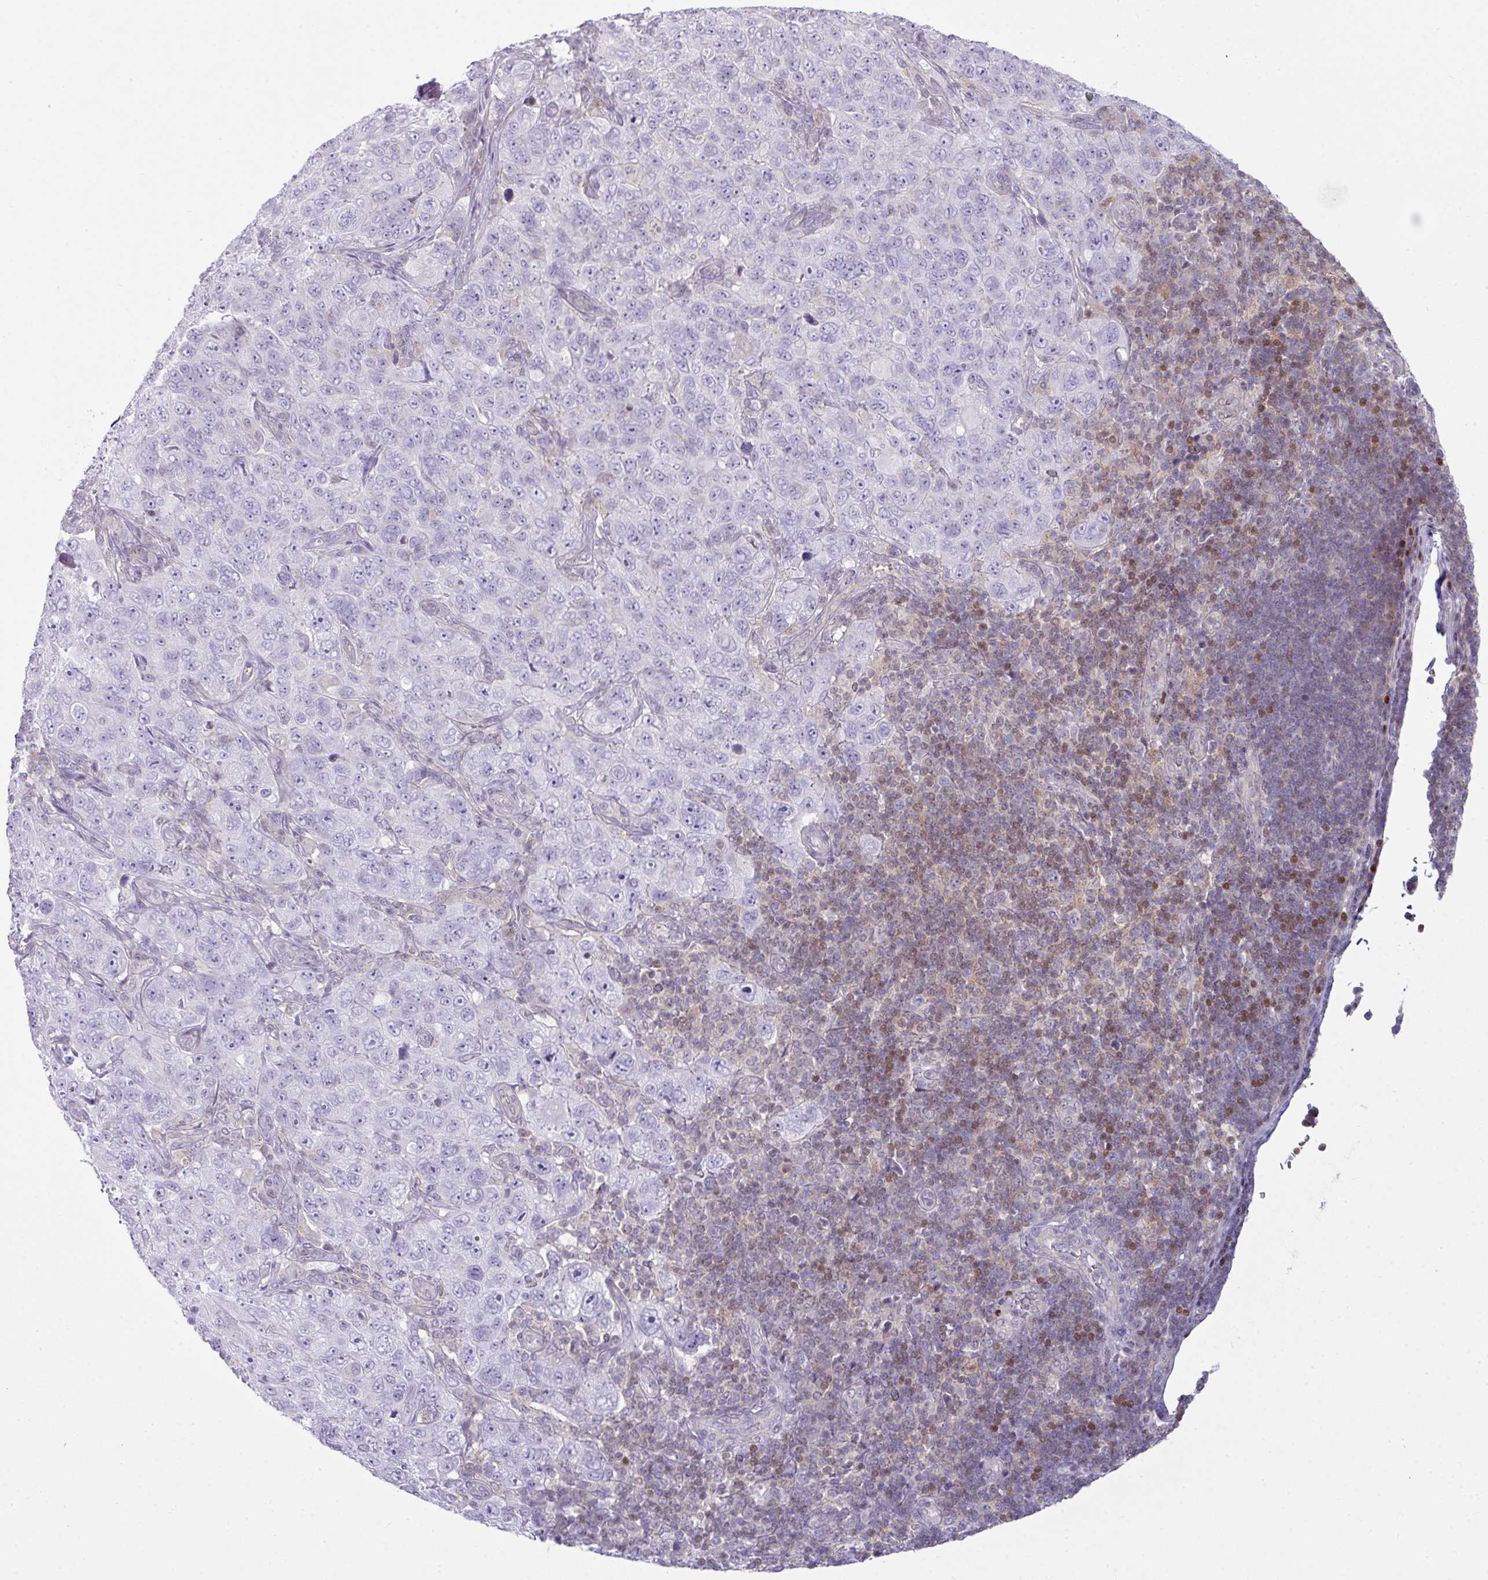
{"staining": {"intensity": "negative", "quantity": "none", "location": "none"}, "tissue": "pancreatic cancer", "cell_type": "Tumor cells", "image_type": "cancer", "snomed": [{"axis": "morphology", "description": "Adenocarcinoma, NOS"}, {"axis": "topography", "description": "Pancreas"}], "caption": "Pancreatic cancer (adenocarcinoma) was stained to show a protein in brown. There is no significant expression in tumor cells.", "gene": "STAT5A", "patient": {"sex": "male", "age": 68}}